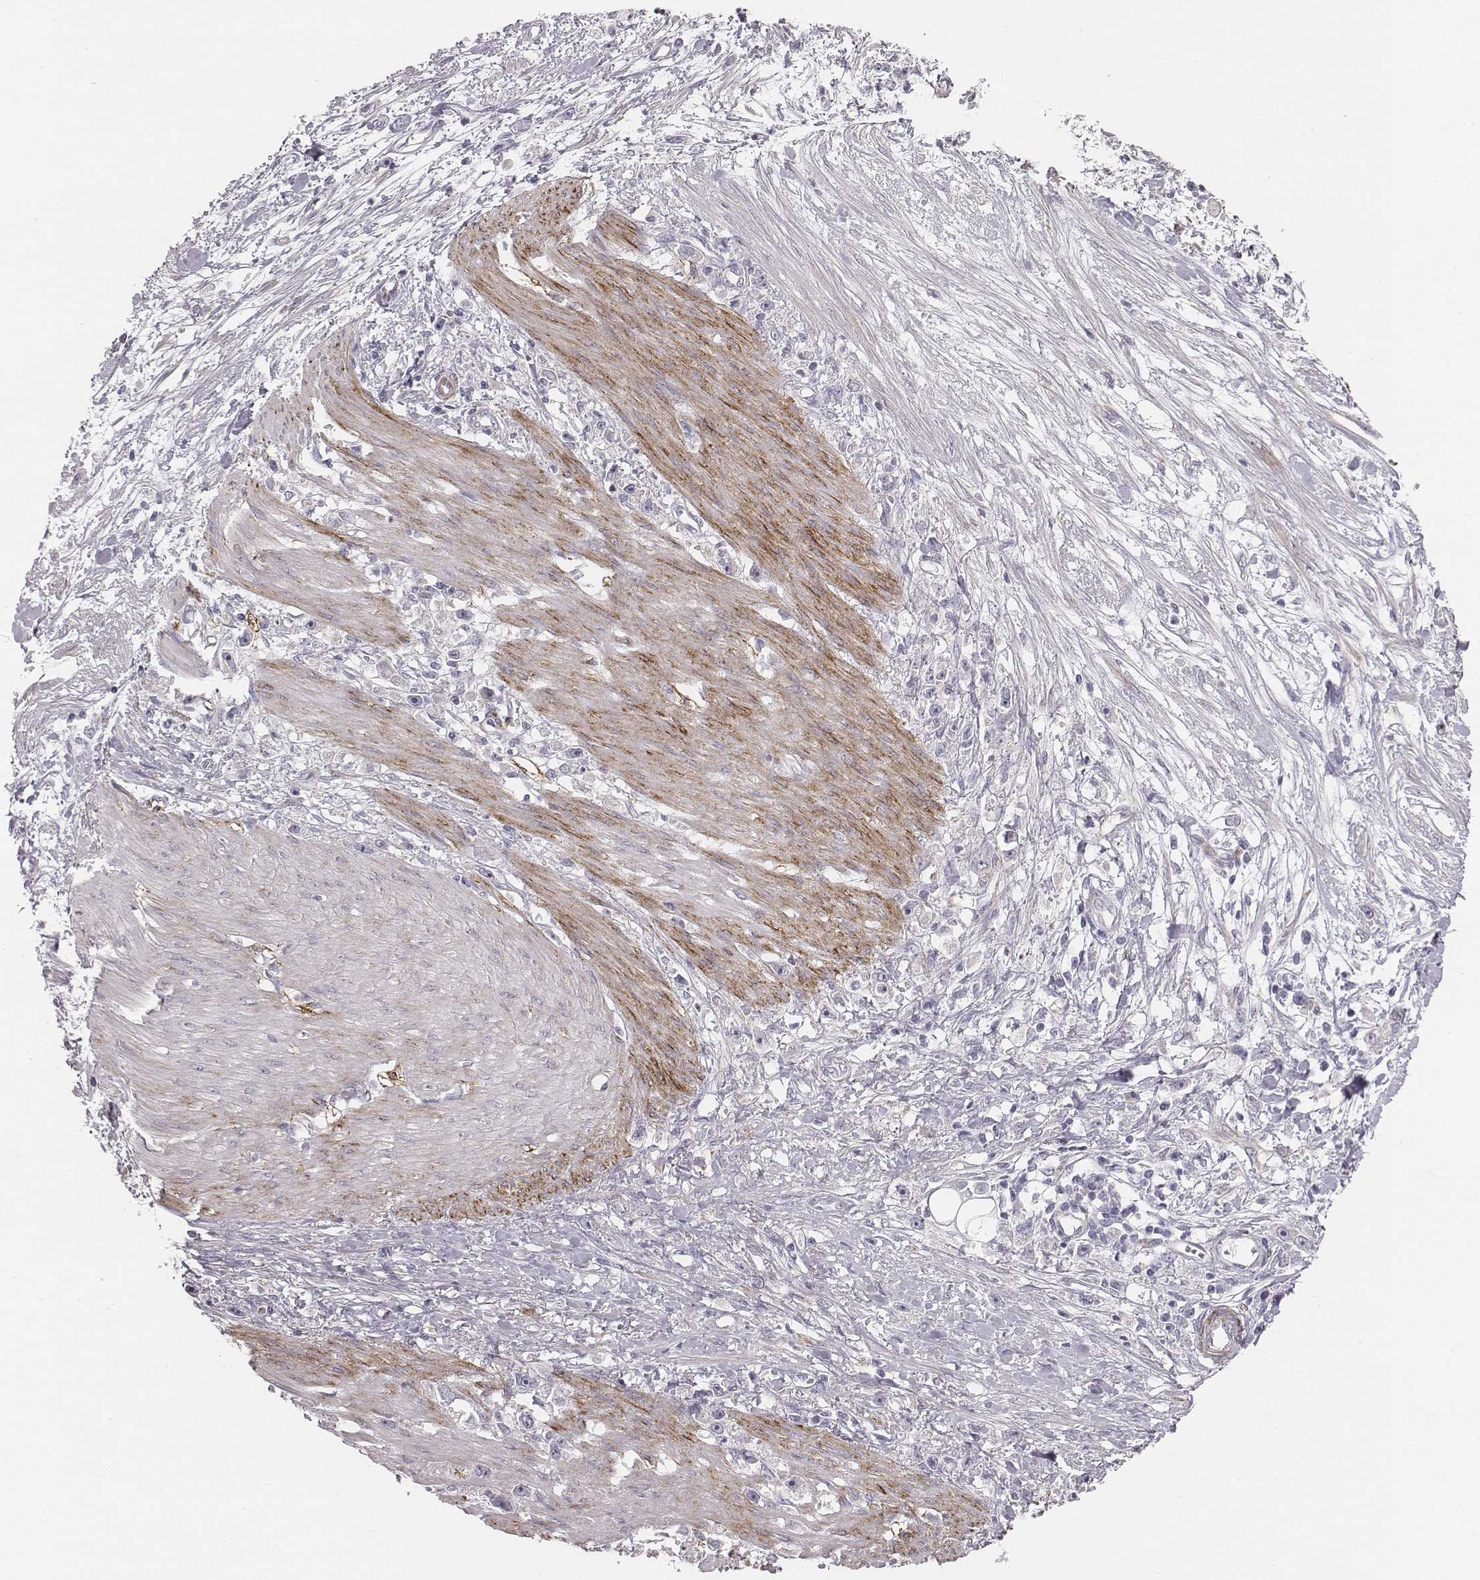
{"staining": {"intensity": "negative", "quantity": "none", "location": "none"}, "tissue": "stomach cancer", "cell_type": "Tumor cells", "image_type": "cancer", "snomed": [{"axis": "morphology", "description": "Adenocarcinoma, NOS"}, {"axis": "topography", "description": "Stomach"}], "caption": "Image shows no significant protein expression in tumor cells of stomach cancer. (DAB IHC, high magnification).", "gene": "PRKCZ", "patient": {"sex": "female", "age": 59}}